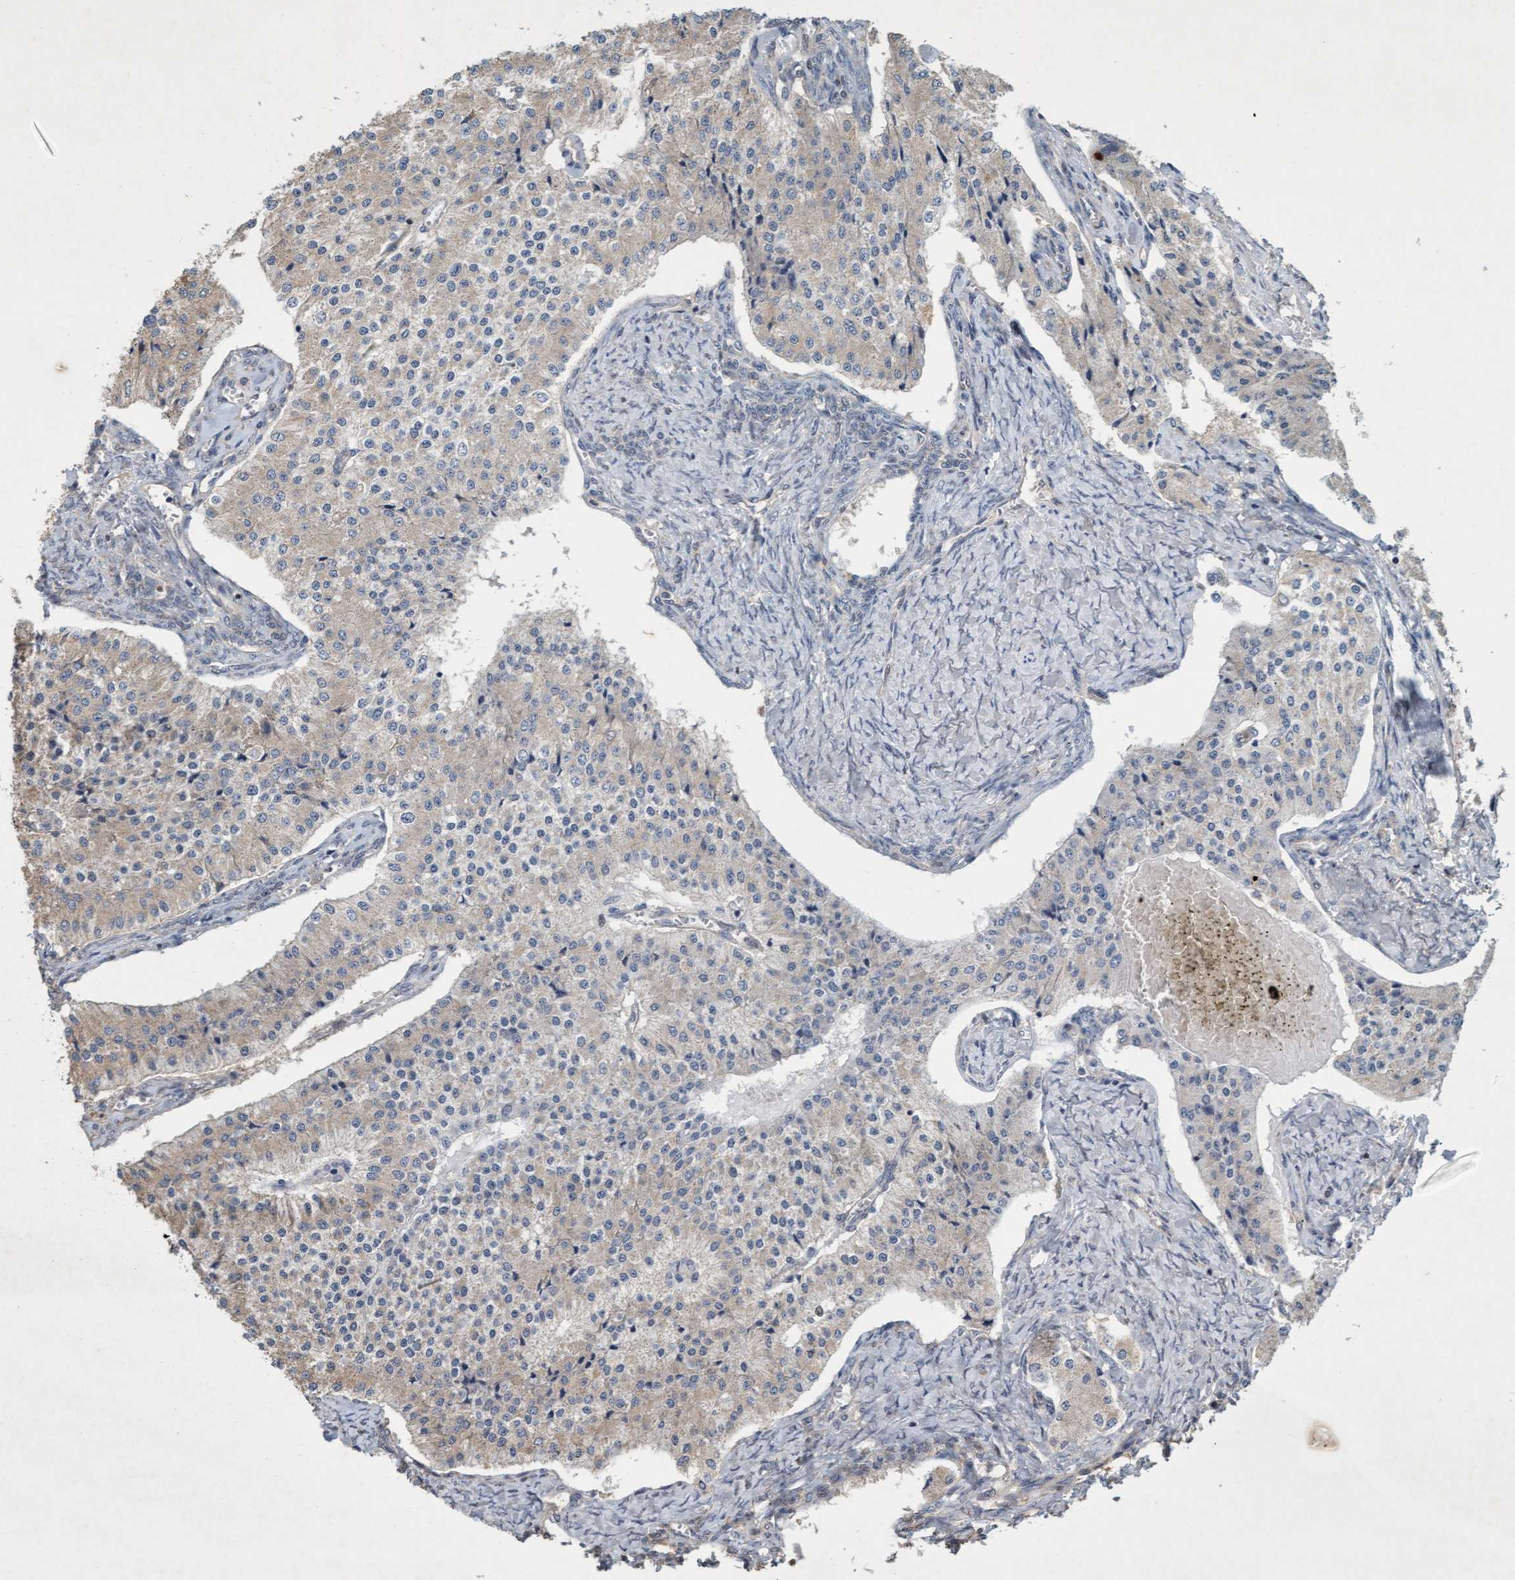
{"staining": {"intensity": "weak", "quantity": "<25%", "location": "cytoplasmic/membranous"}, "tissue": "carcinoid", "cell_type": "Tumor cells", "image_type": "cancer", "snomed": [{"axis": "morphology", "description": "Carcinoid, malignant, NOS"}, {"axis": "topography", "description": "Colon"}], "caption": "Tumor cells are negative for brown protein staining in carcinoid (malignant).", "gene": "ZNF677", "patient": {"sex": "female", "age": 52}}